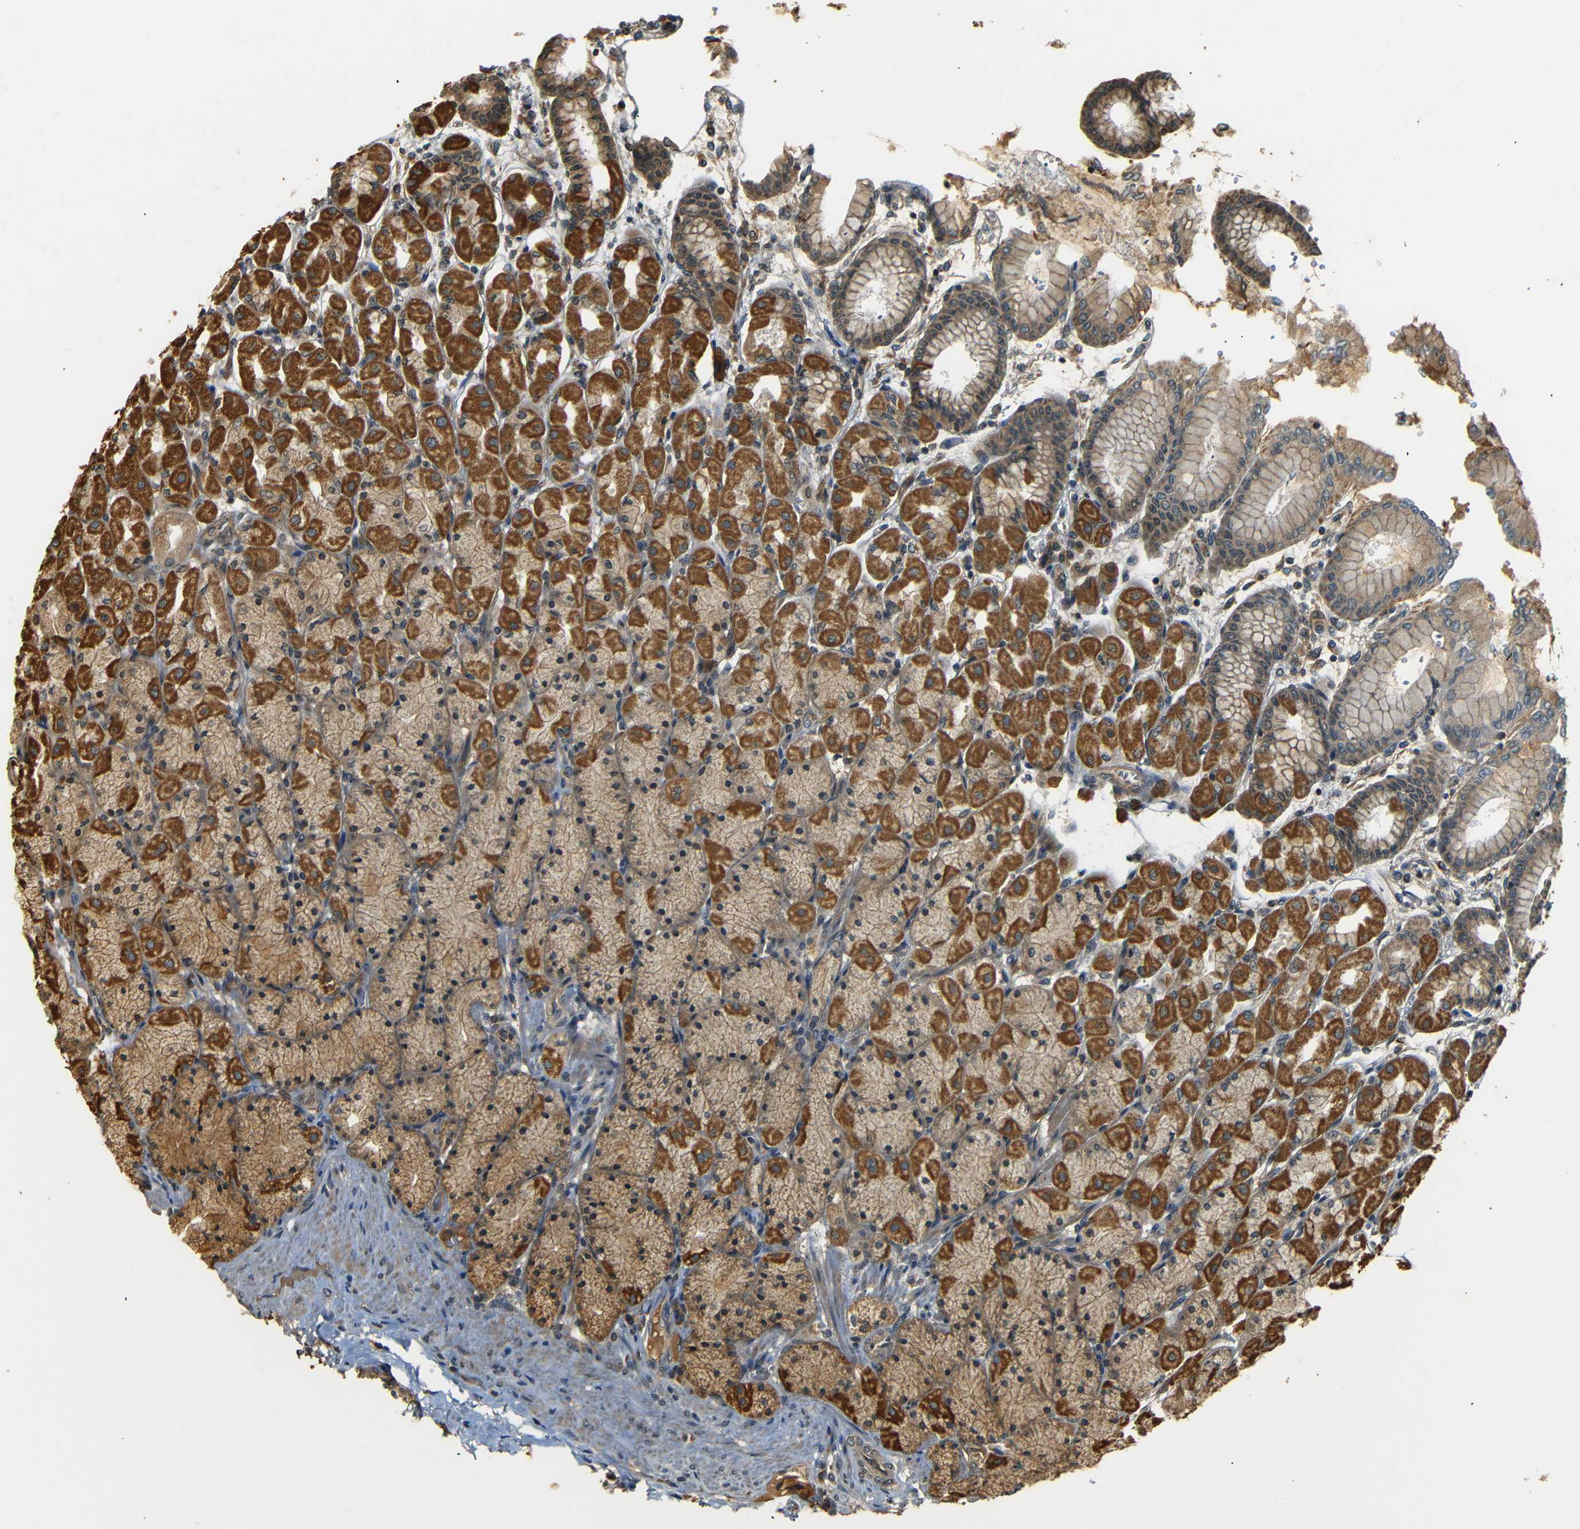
{"staining": {"intensity": "moderate", "quantity": ">75%", "location": "cytoplasmic/membranous"}, "tissue": "stomach", "cell_type": "Glandular cells", "image_type": "normal", "snomed": [{"axis": "morphology", "description": "Normal tissue, NOS"}, {"axis": "topography", "description": "Stomach, upper"}], "caption": "IHC photomicrograph of normal stomach: stomach stained using immunohistochemistry (IHC) displays medium levels of moderate protein expression localized specifically in the cytoplasmic/membranous of glandular cells, appearing as a cytoplasmic/membranous brown color.", "gene": "TANK", "patient": {"sex": "female", "age": 56}}